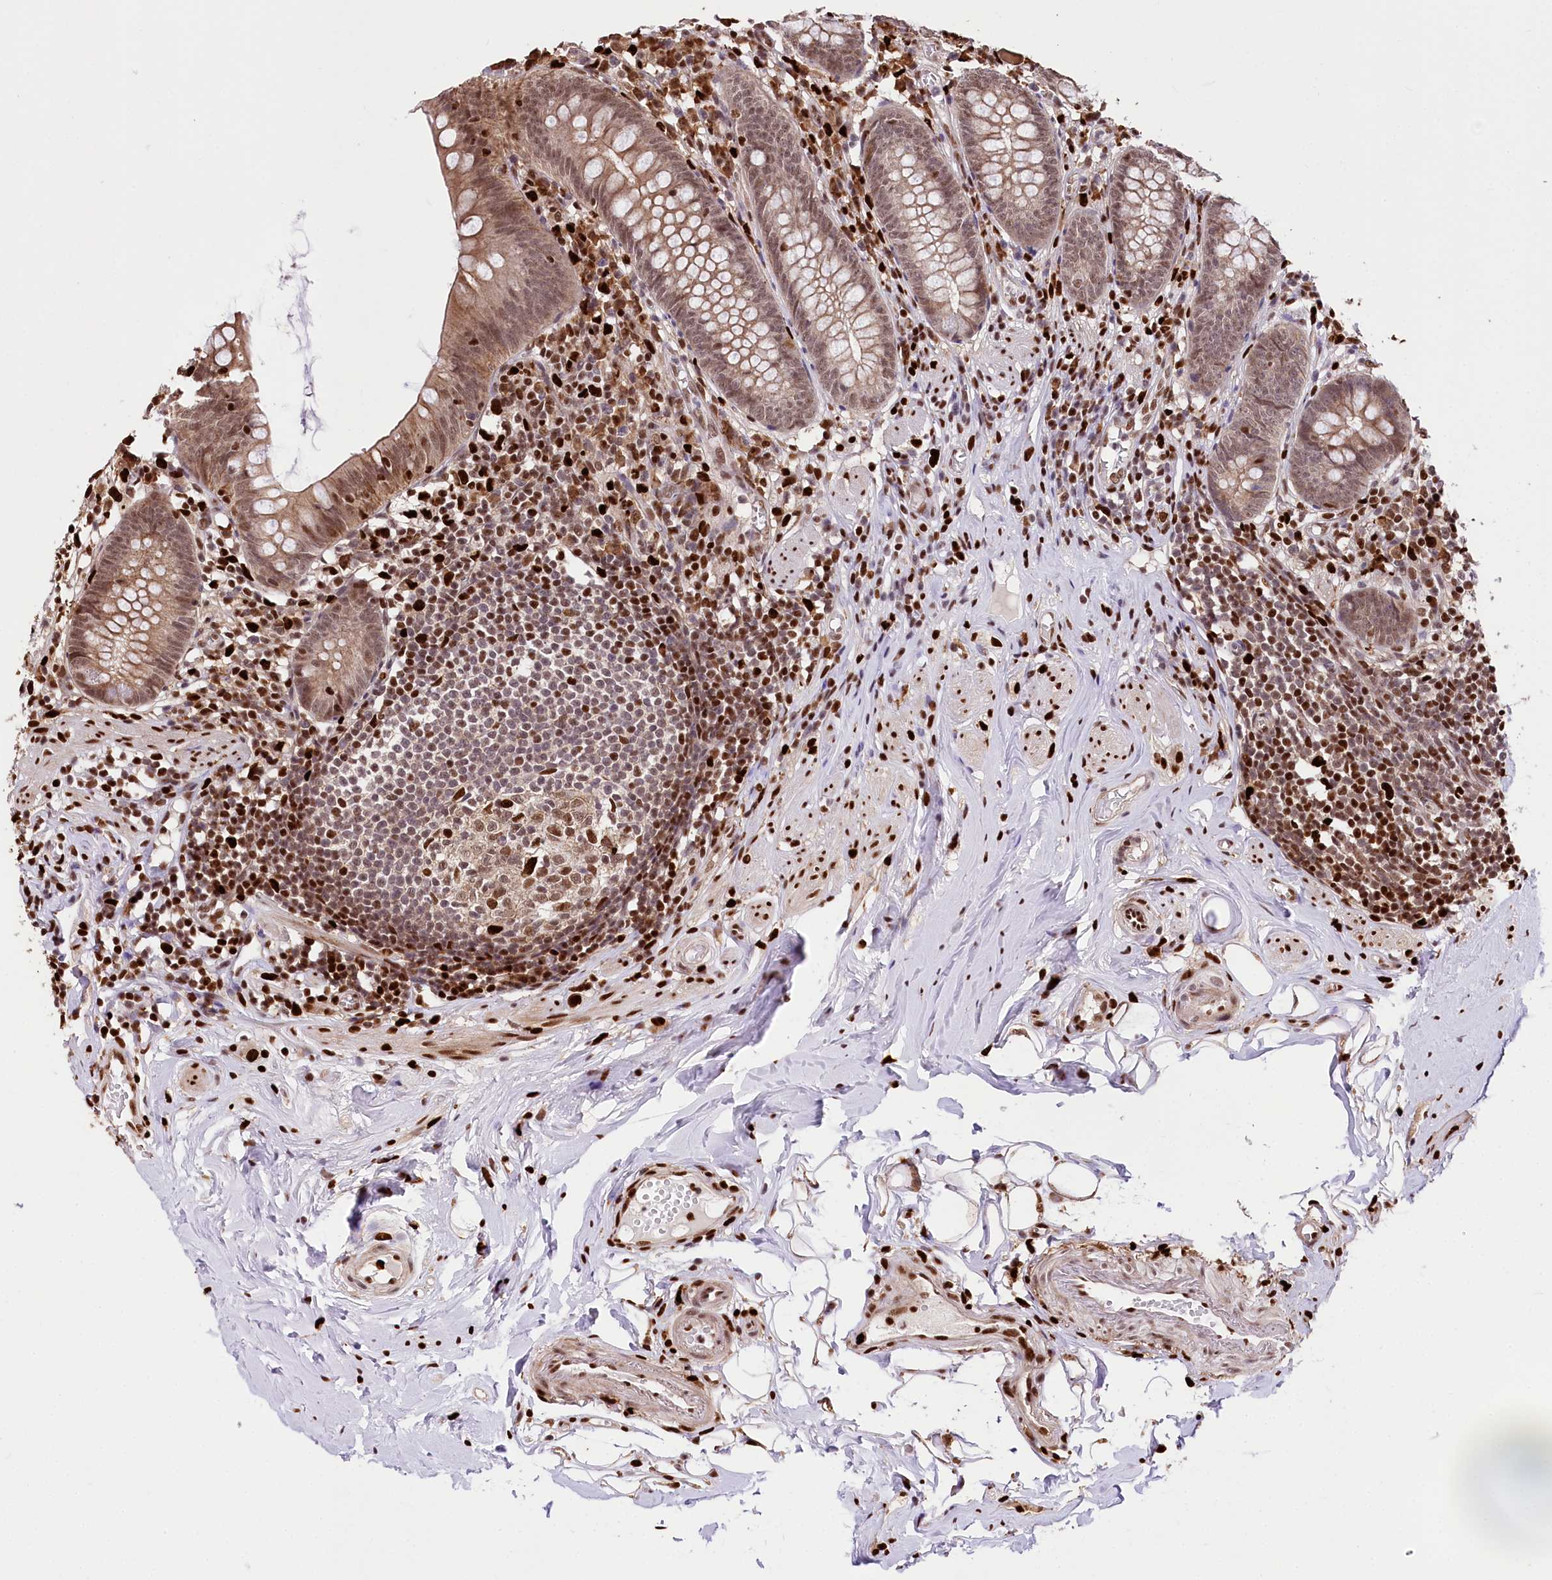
{"staining": {"intensity": "moderate", "quantity": ">75%", "location": "cytoplasmic/membranous"}, "tissue": "appendix", "cell_type": "Glandular cells", "image_type": "normal", "snomed": [{"axis": "morphology", "description": "Normal tissue, NOS"}, {"axis": "topography", "description": "Appendix"}], "caption": "Immunohistochemistry (IHC) photomicrograph of normal appendix stained for a protein (brown), which shows medium levels of moderate cytoplasmic/membranous expression in approximately >75% of glandular cells.", "gene": "FIGN", "patient": {"sex": "female", "age": 62}}